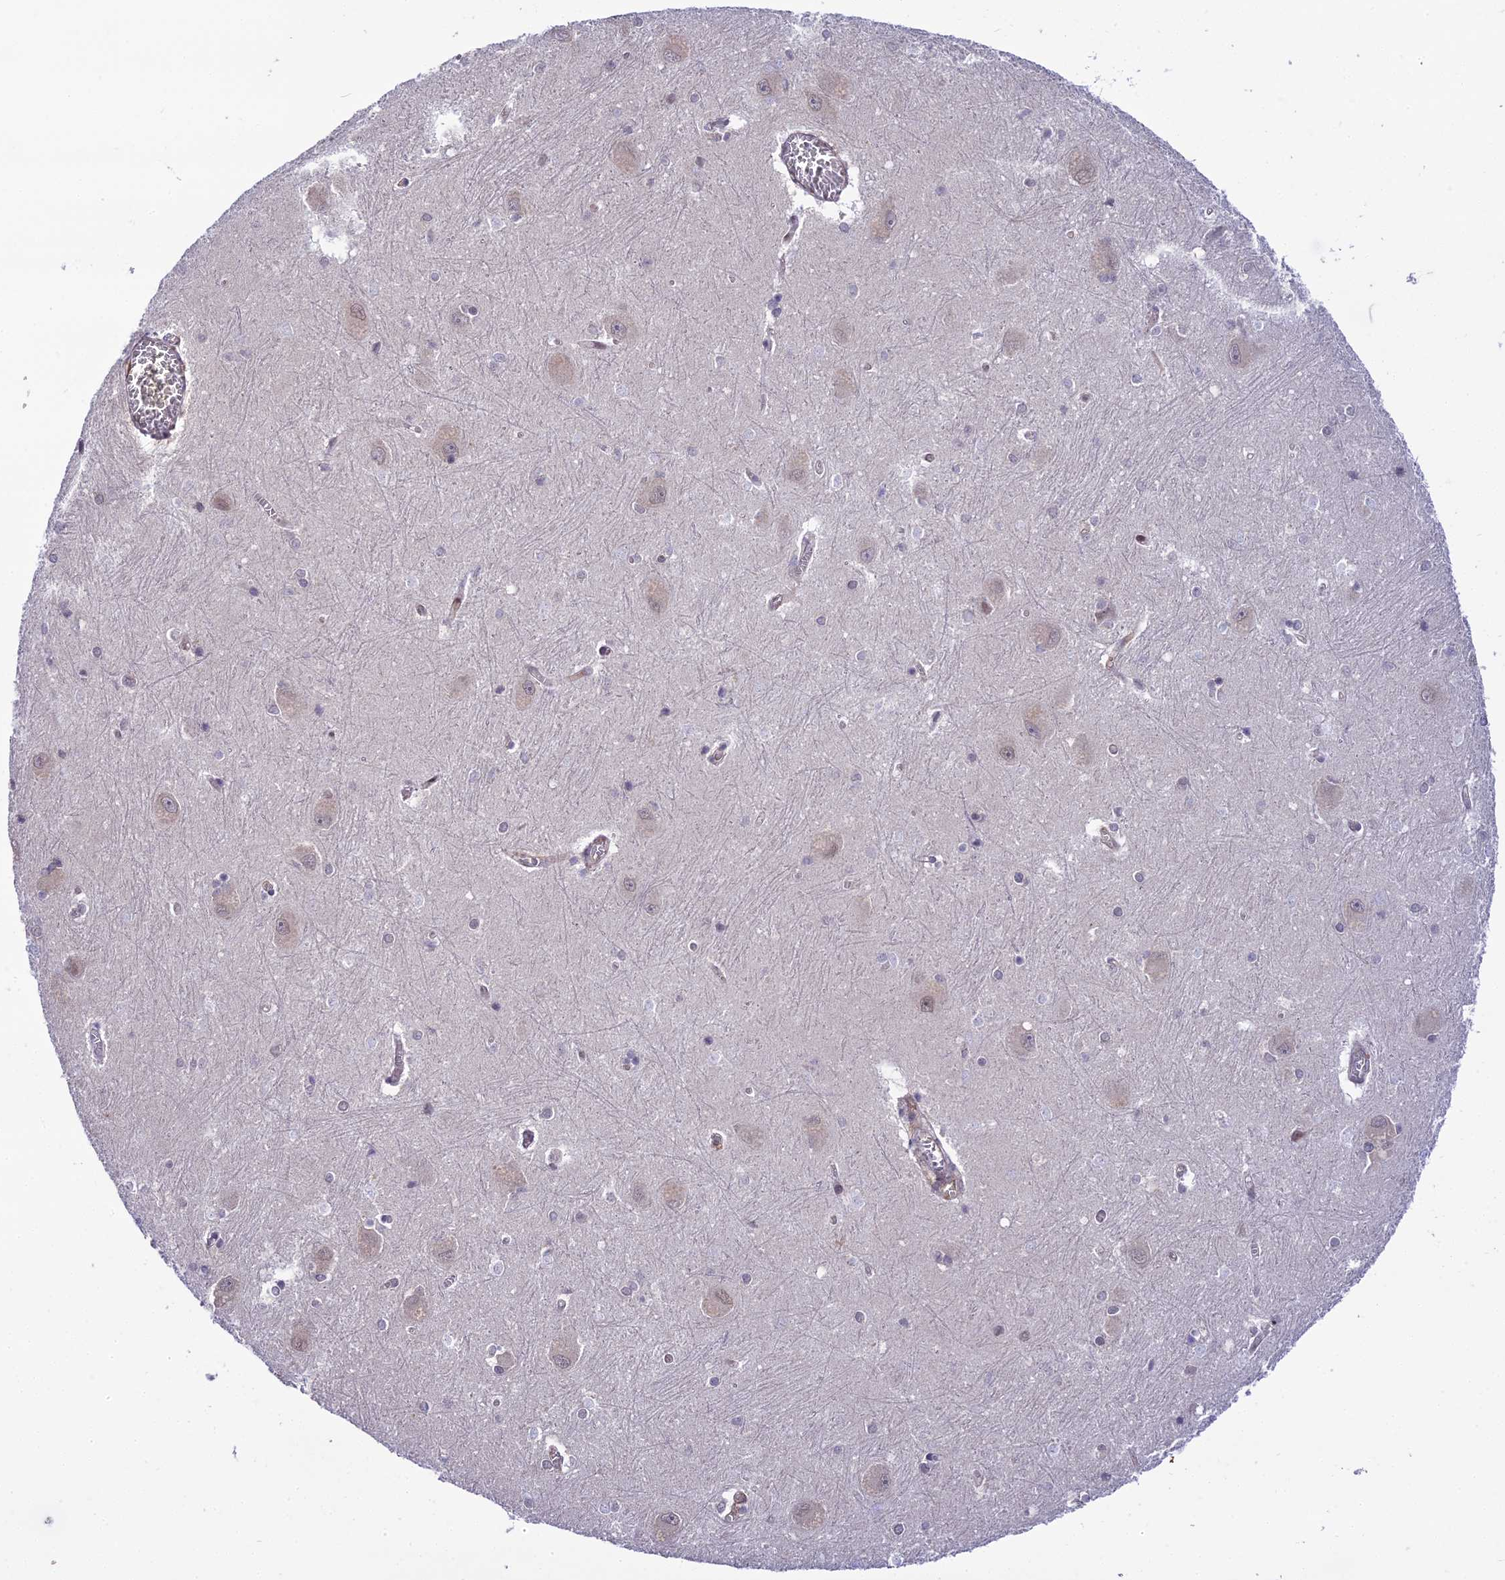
{"staining": {"intensity": "weak", "quantity": "<25%", "location": "nuclear"}, "tissue": "caudate", "cell_type": "Glial cells", "image_type": "normal", "snomed": [{"axis": "morphology", "description": "Normal tissue, NOS"}, {"axis": "topography", "description": "Lateral ventricle wall"}], "caption": "Glial cells are negative for protein expression in benign human caudate. The staining was performed using DAB (3,3'-diaminobenzidine) to visualize the protein expression in brown, while the nuclei were stained in blue with hematoxylin (Magnification: 20x).", "gene": "ZNF707", "patient": {"sex": "male", "age": 37}}